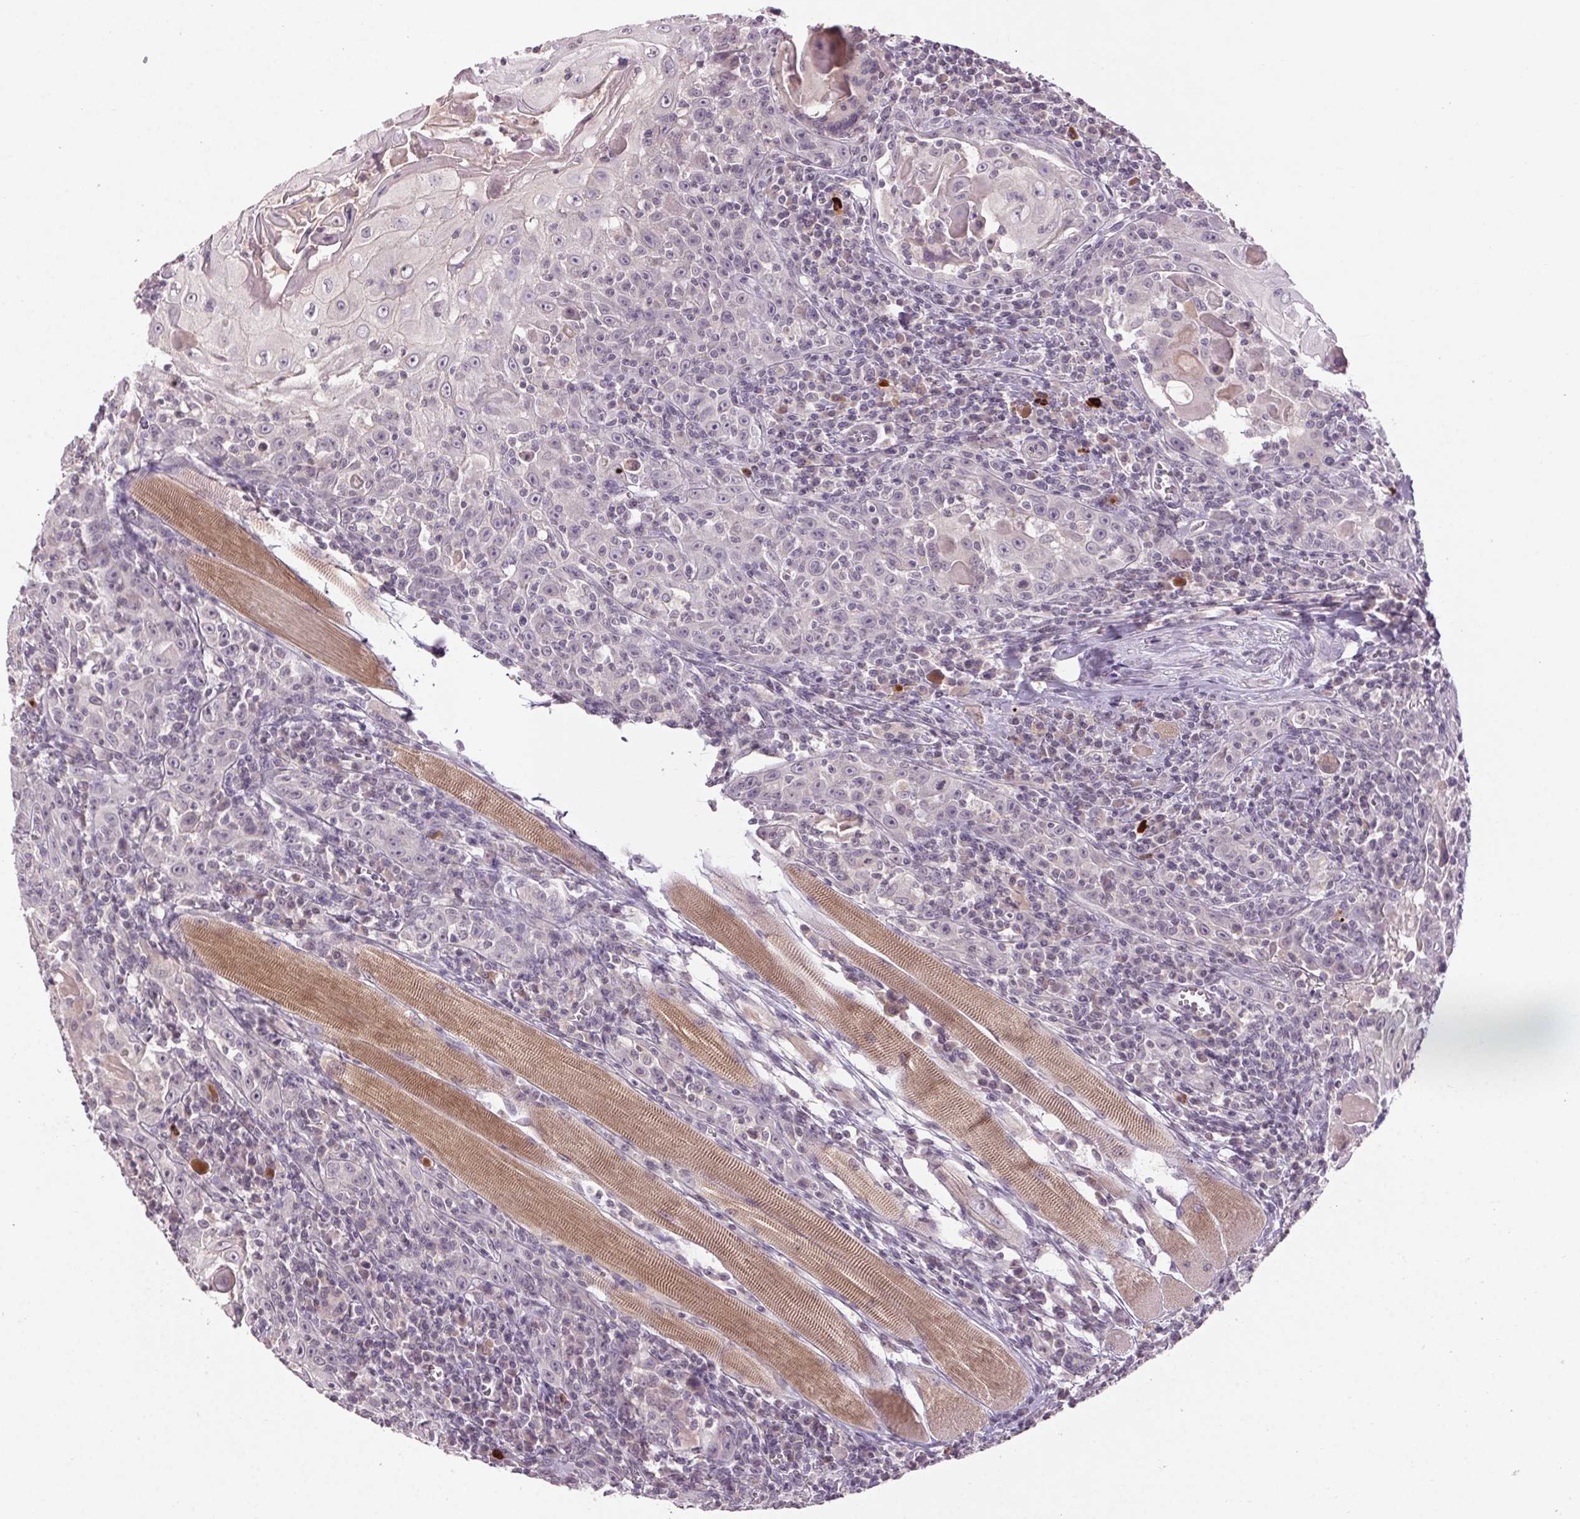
{"staining": {"intensity": "negative", "quantity": "none", "location": "none"}, "tissue": "head and neck cancer", "cell_type": "Tumor cells", "image_type": "cancer", "snomed": [{"axis": "morphology", "description": "Squamous cell carcinoma, NOS"}, {"axis": "topography", "description": "Head-Neck"}], "caption": "Protein analysis of squamous cell carcinoma (head and neck) exhibits no significant staining in tumor cells.", "gene": "KLRC3", "patient": {"sex": "male", "age": 52}}